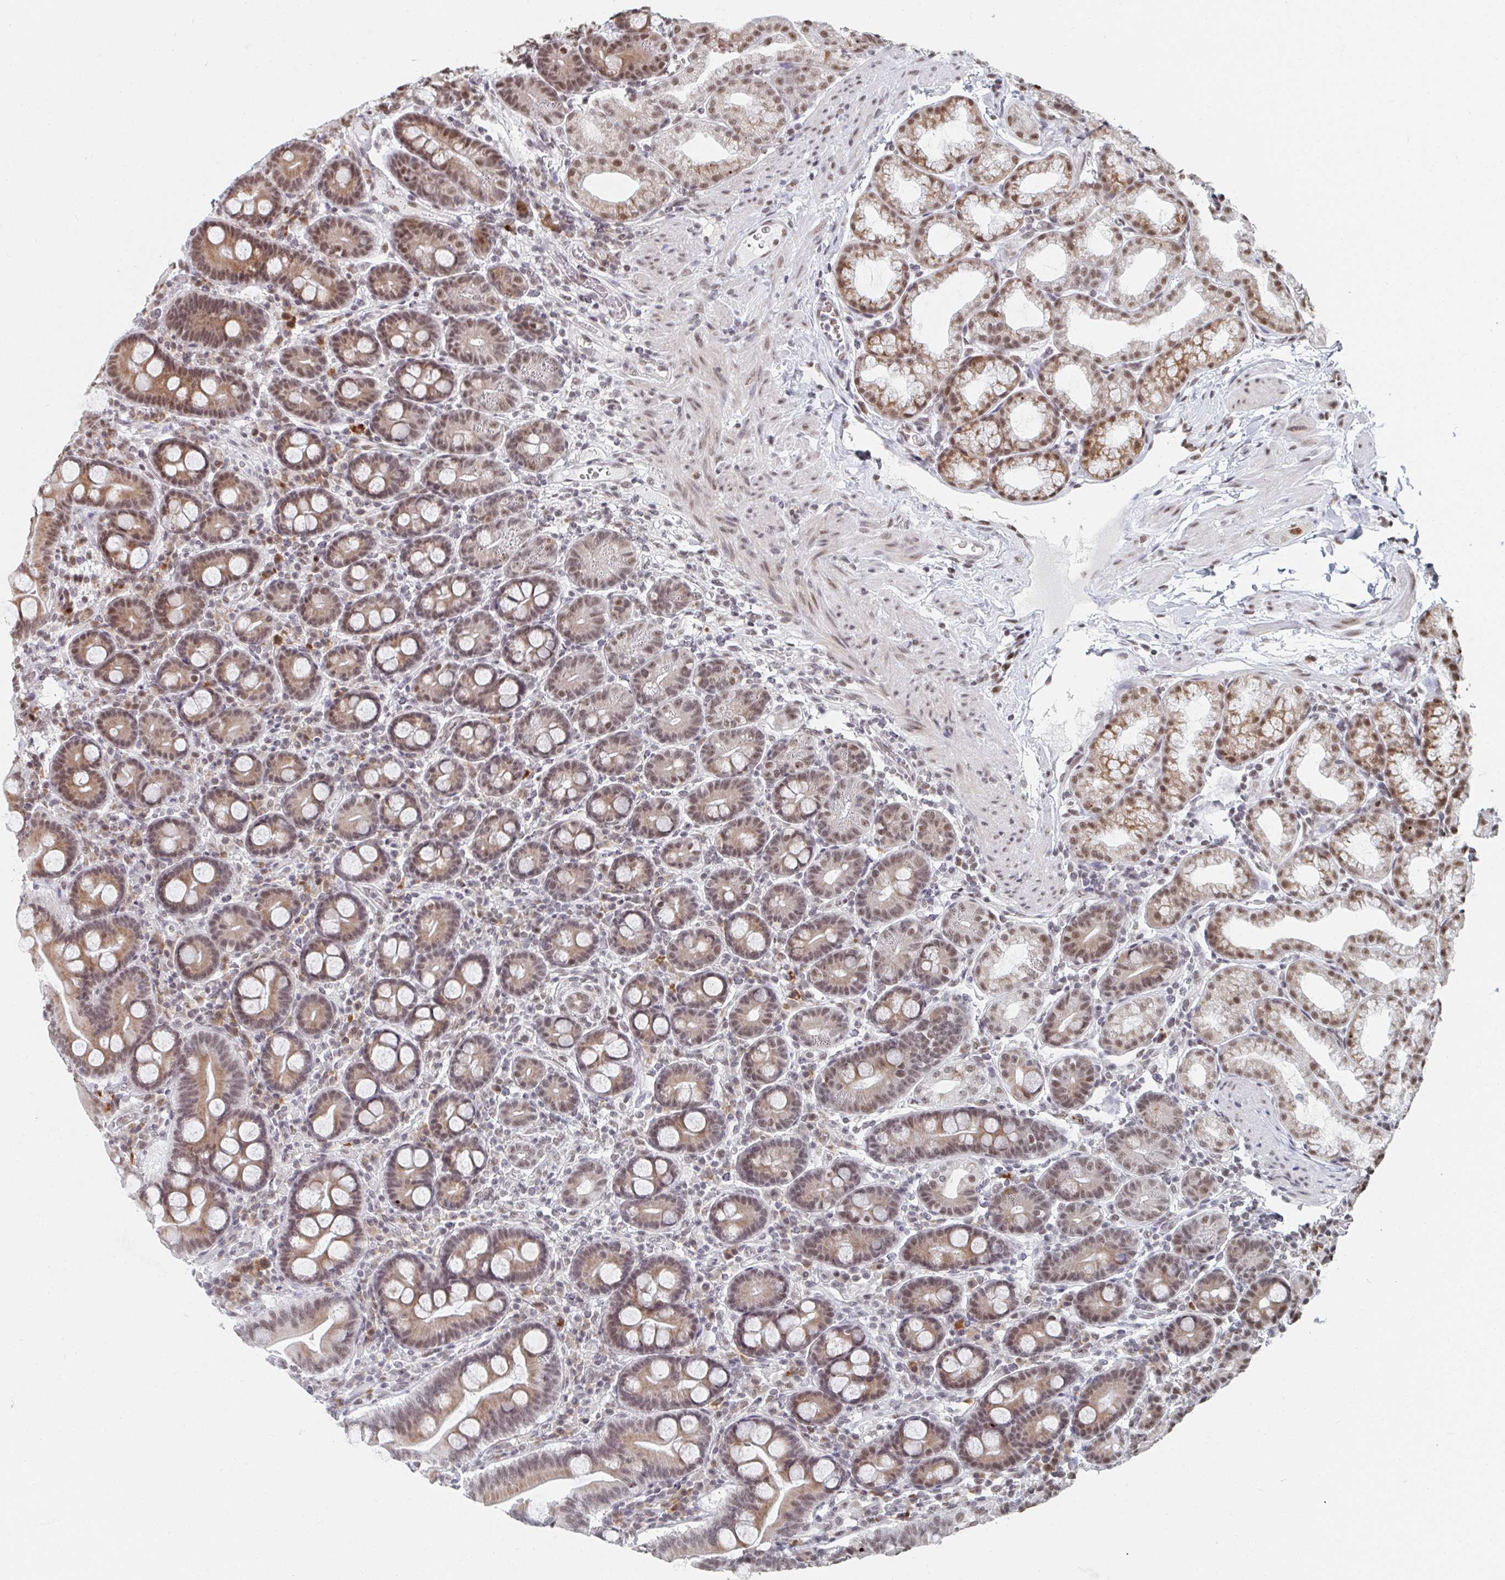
{"staining": {"intensity": "moderate", "quantity": ">75%", "location": "cytoplasmic/membranous,nuclear"}, "tissue": "duodenum", "cell_type": "Glandular cells", "image_type": "normal", "snomed": [{"axis": "morphology", "description": "Normal tissue, NOS"}, {"axis": "topography", "description": "Duodenum"}], "caption": "DAB (3,3'-diaminobenzidine) immunohistochemical staining of normal duodenum exhibits moderate cytoplasmic/membranous,nuclear protein expression in about >75% of glandular cells.", "gene": "MBNL1", "patient": {"sex": "male", "age": 59}}